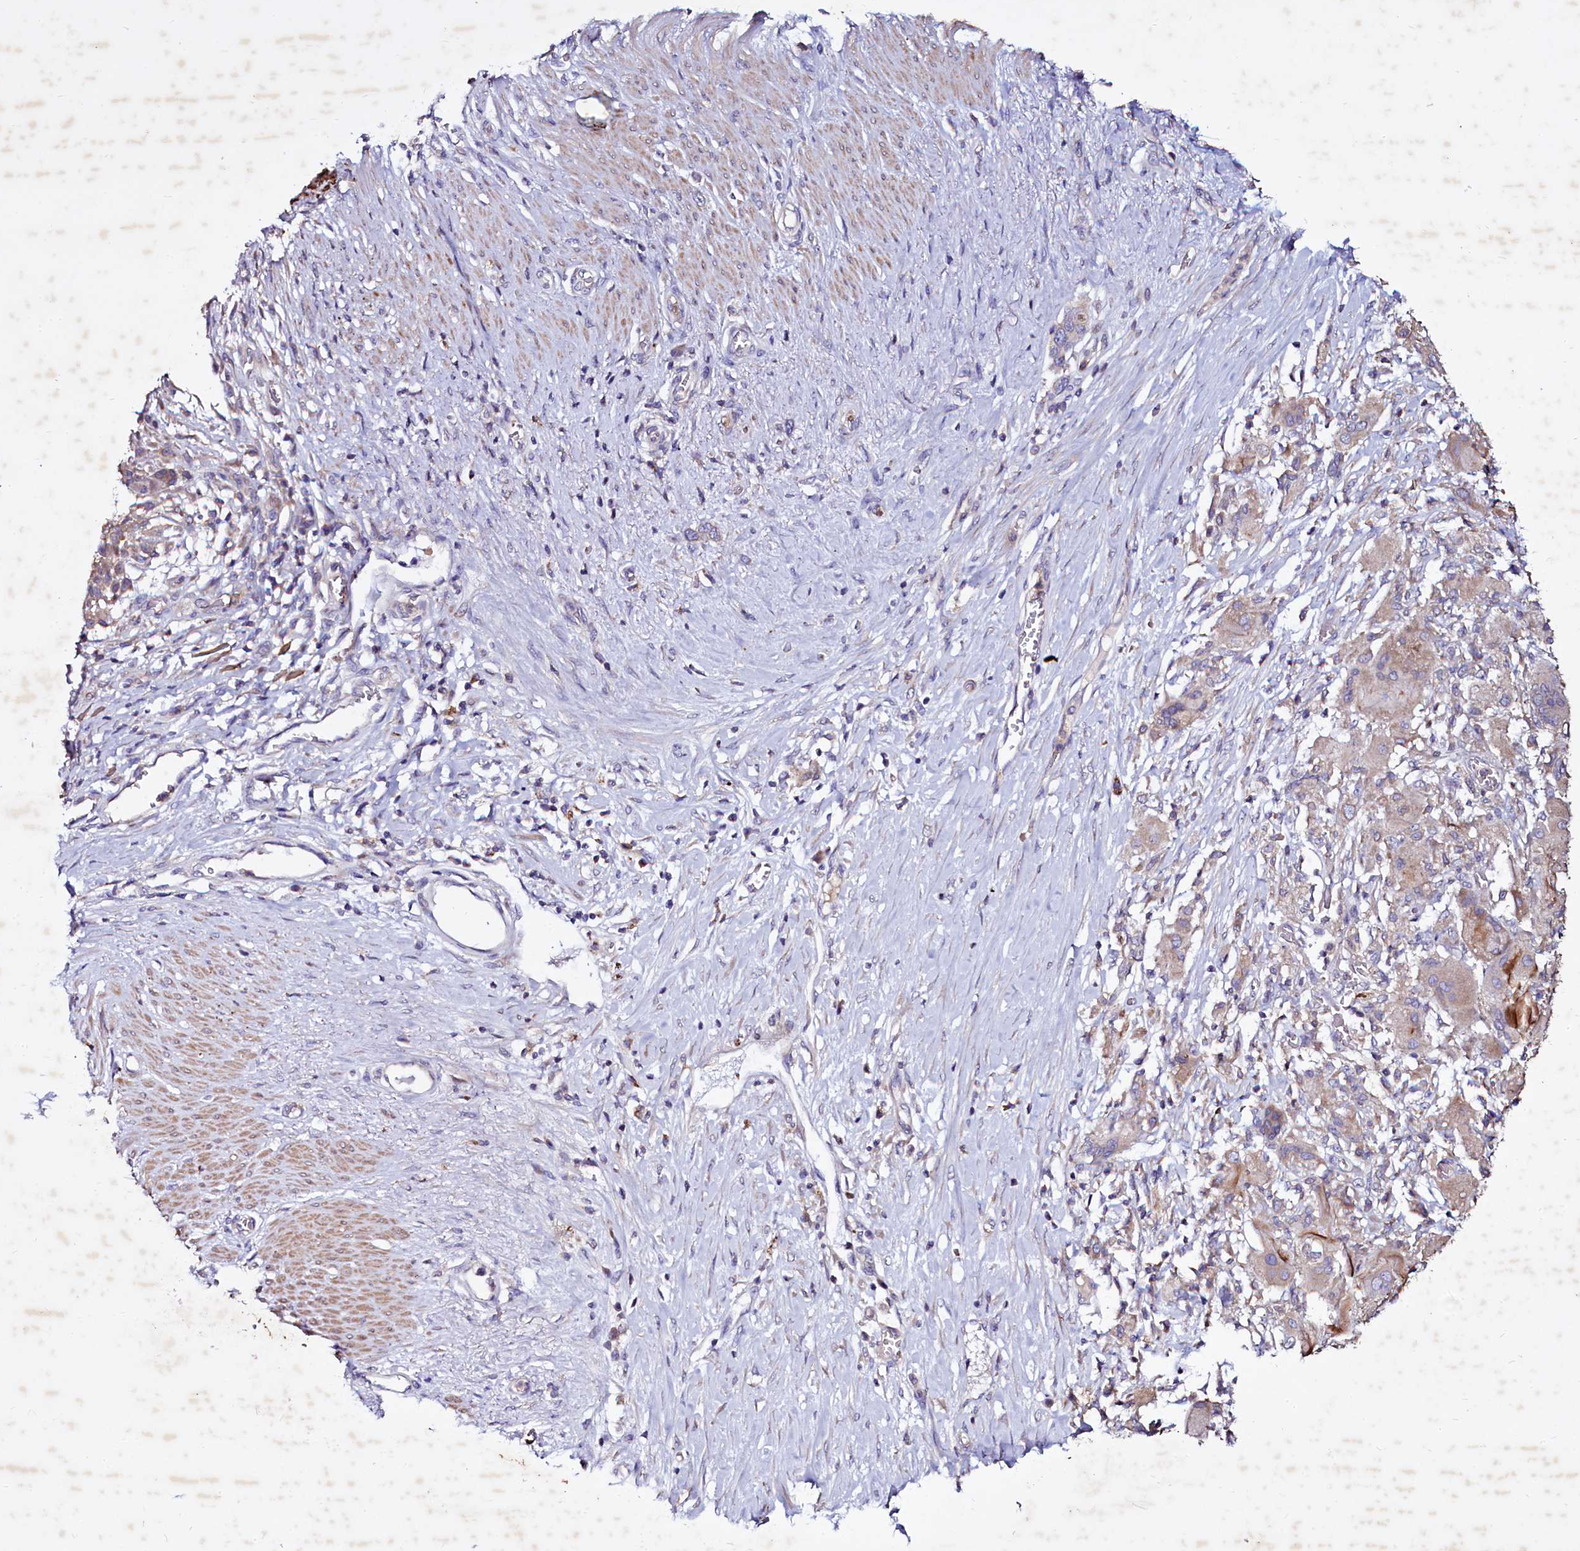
{"staining": {"intensity": "weak", "quantity": "<25%", "location": "cytoplasmic/membranous"}, "tissue": "stomach cancer", "cell_type": "Tumor cells", "image_type": "cancer", "snomed": [{"axis": "morphology", "description": "Adenocarcinoma, NOS"}, {"axis": "morphology", "description": "Adenocarcinoma, High grade"}, {"axis": "topography", "description": "Stomach, upper"}, {"axis": "topography", "description": "Stomach, lower"}], "caption": "Human stomach adenocarcinoma stained for a protein using immunohistochemistry displays no positivity in tumor cells.", "gene": "SELENOT", "patient": {"sex": "female", "age": 65}}